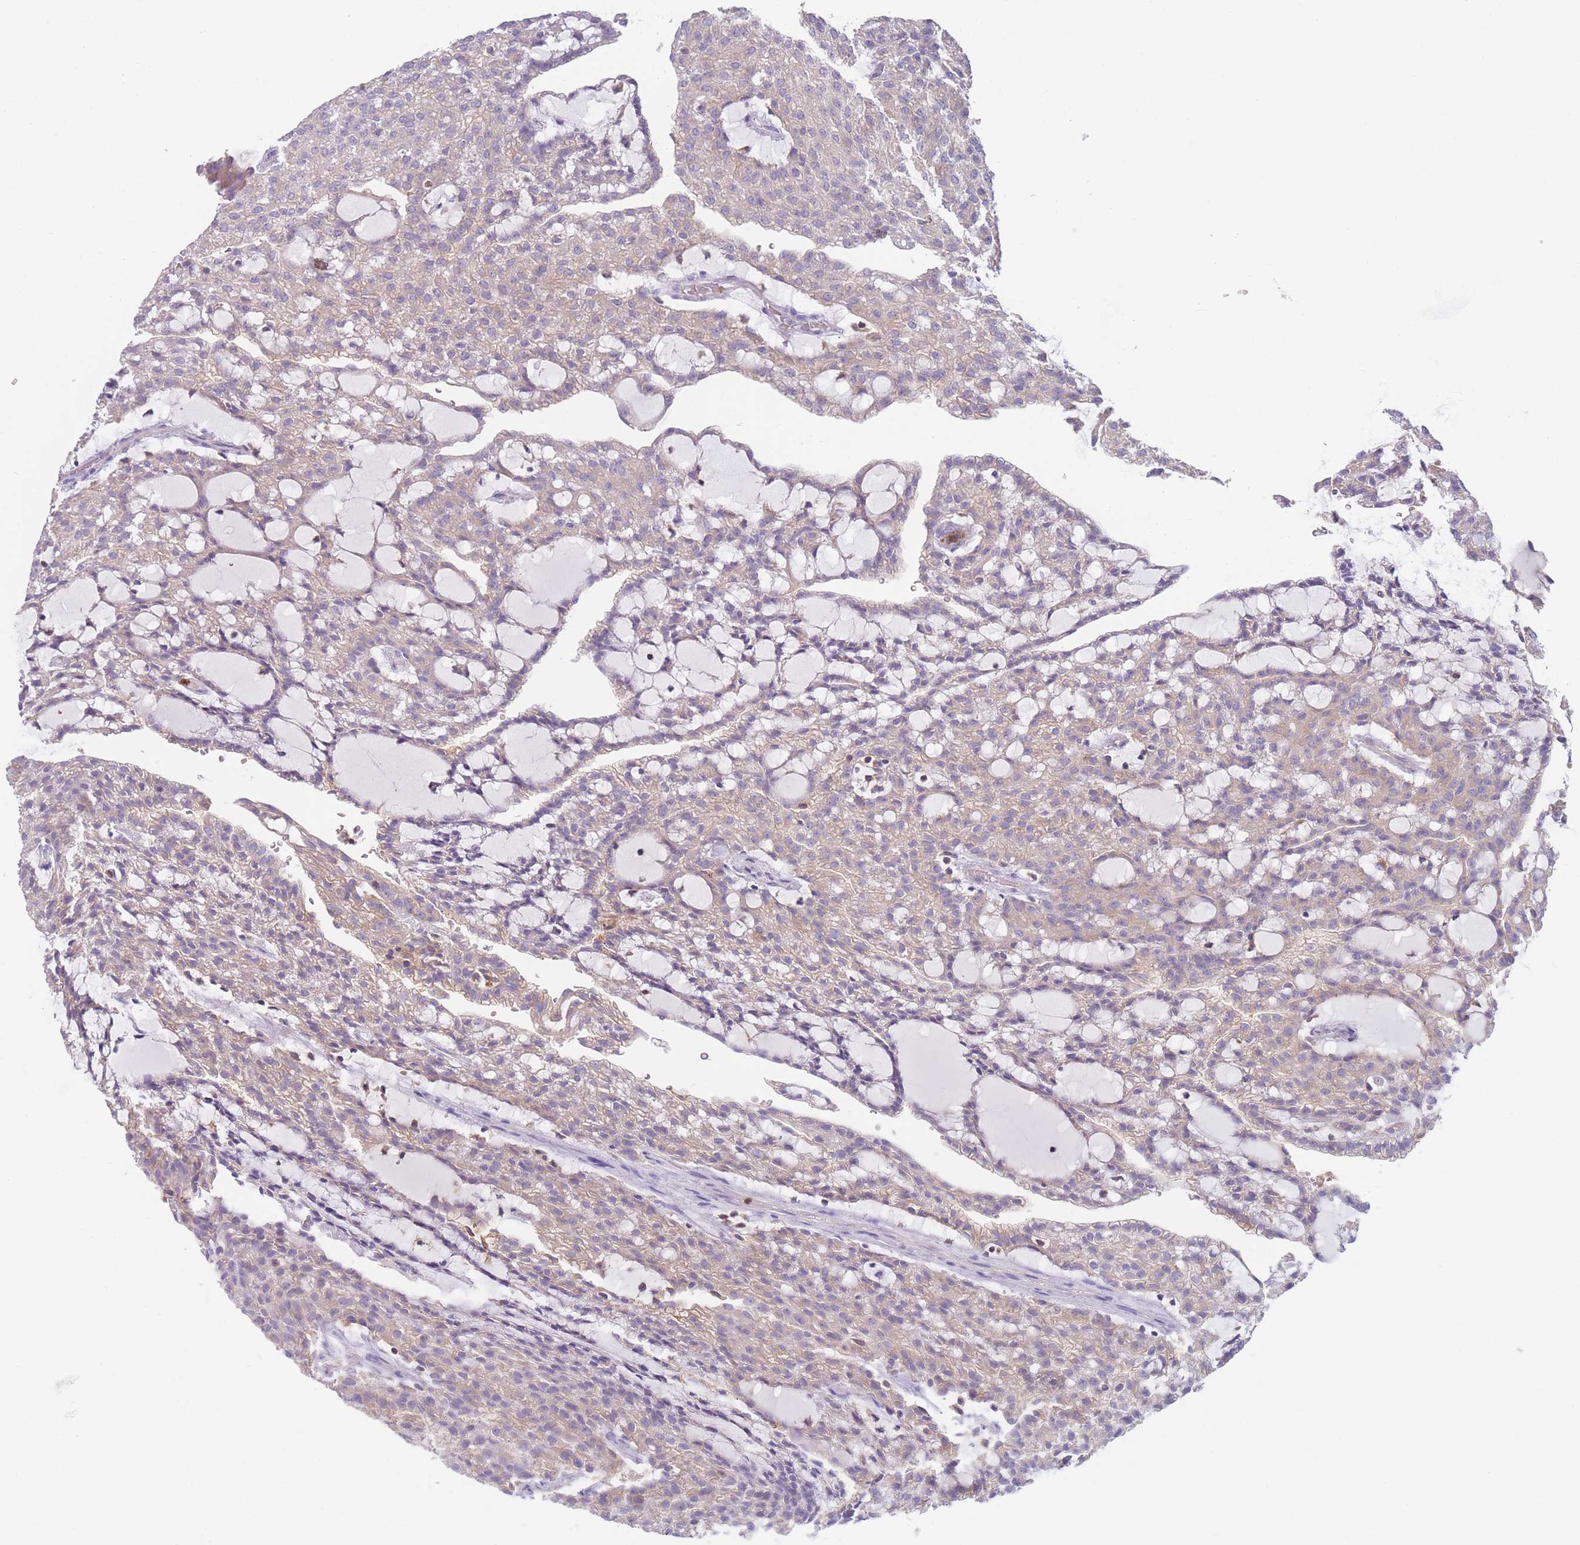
{"staining": {"intensity": "weak", "quantity": "25%-75%", "location": "cytoplasmic/membranous"}, "tissue": "renal cancer", "cell_type": "Tumor cells", "image_type": "cancer", "snomed": [{"axis": "morphology", "description": "Adenocarcinoma, NOS"}, {"axis": "topography", "description": "Kidney"}], "caption": "A photomicrograph of renal adenocarcinoma stained for a protein demonstrates weak cytoplasmic/membranous brown staining in tumor cells. Immunohistochemistry stains the protein in brown and the nuclei are stained blue.", "gene": "ST3GAL4", "patient": {"sex": "male", "age": 63}}